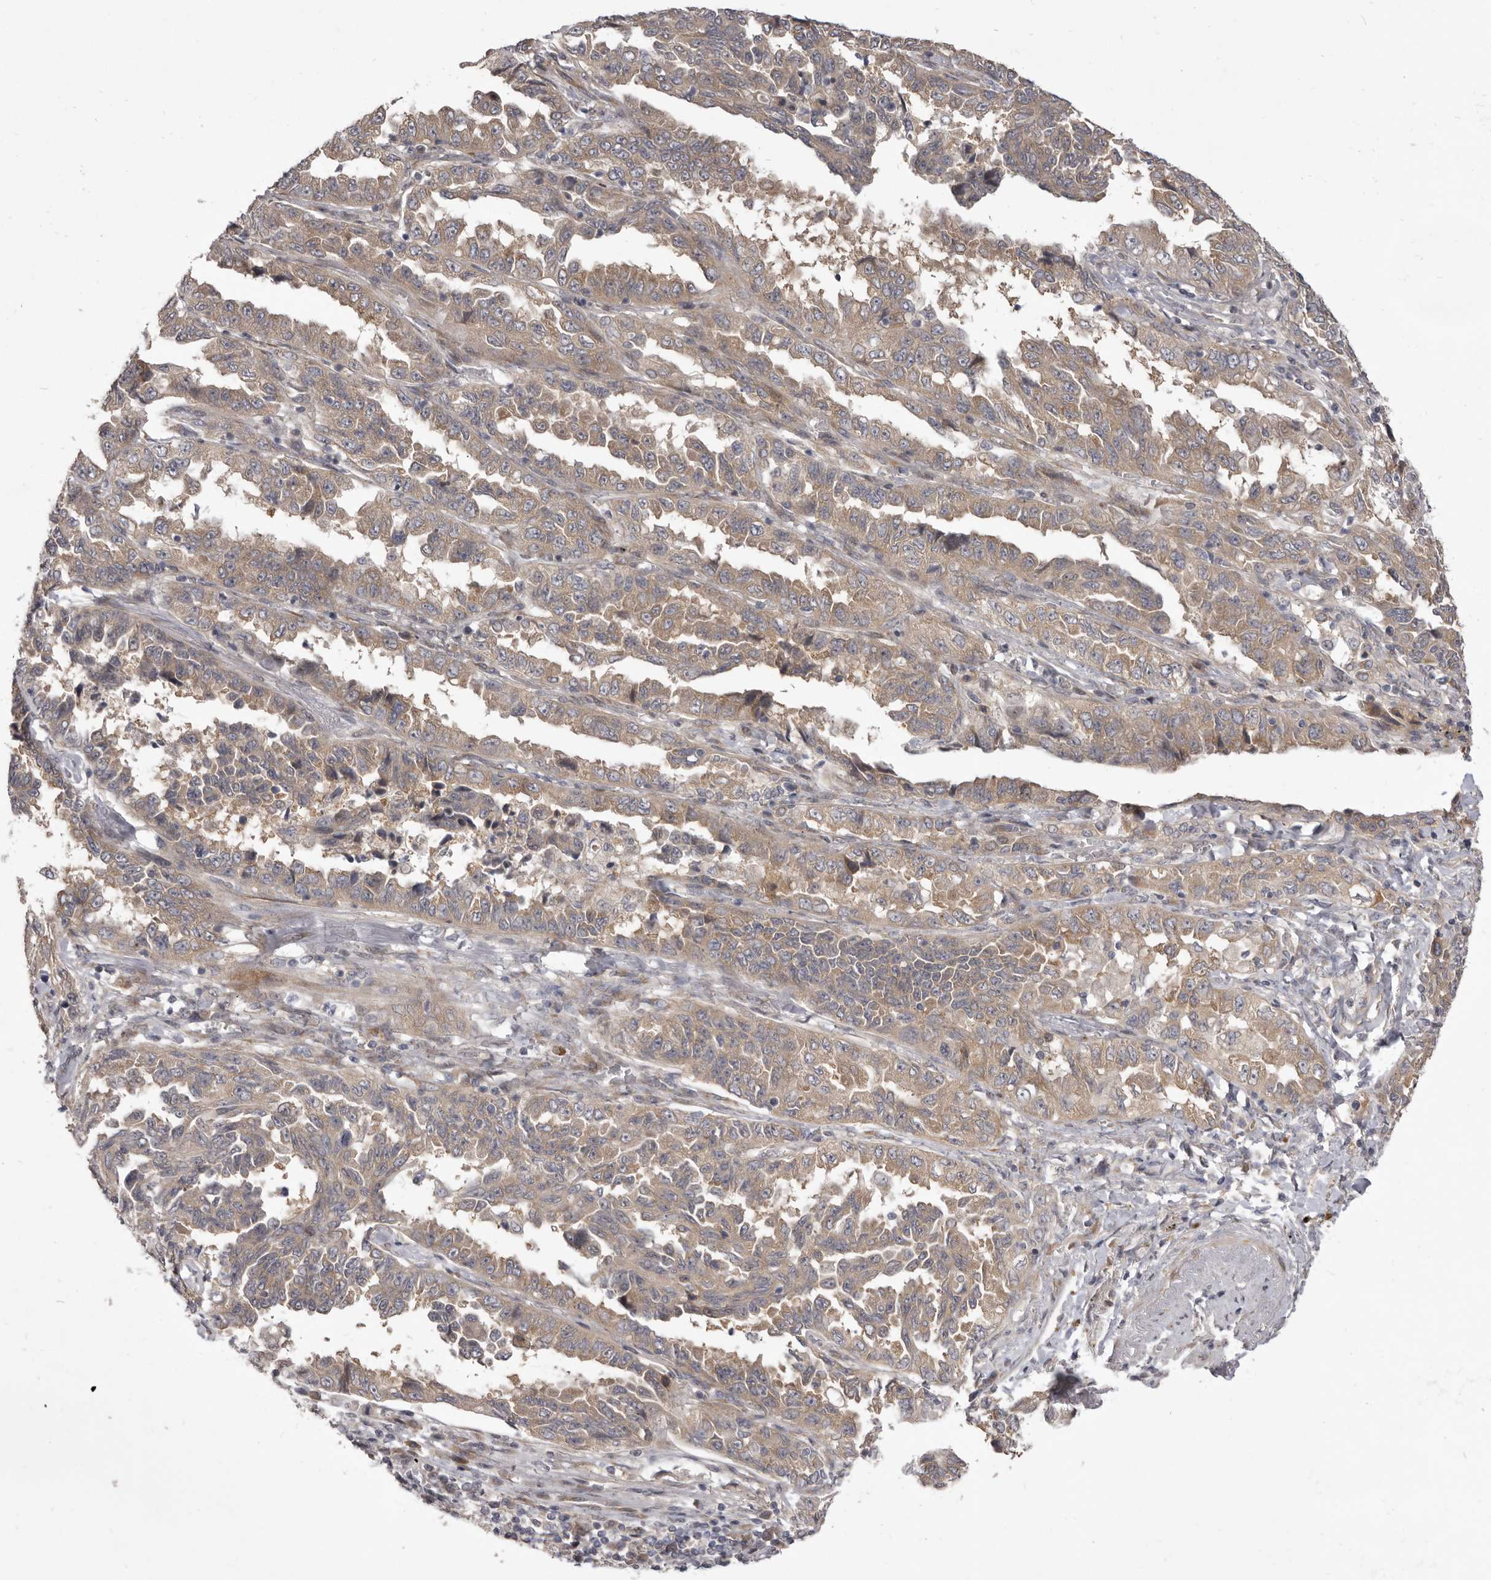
{"staining": {"intensity": "weak", "quantity": ">75%", "location": "cytoplasmic/membranous"}, "tissue": "lung cancer", "cell_type": "Tumor cells", "image_type": "cancer", "snomed": [{"axis": "morphology", "description": "Adenocarcinoma, NOS"}, {"axis": "topography", "description": "Lung"}], "caption": "About >75% of tumor cells in adenocarcinoma (lung) reveal weak cytoplasmic/membranous protein staining as visualized by brown immunohistochemical staining.", "gene": "TBC1D8B", "patient": {"sex": "female", "age": 51}}